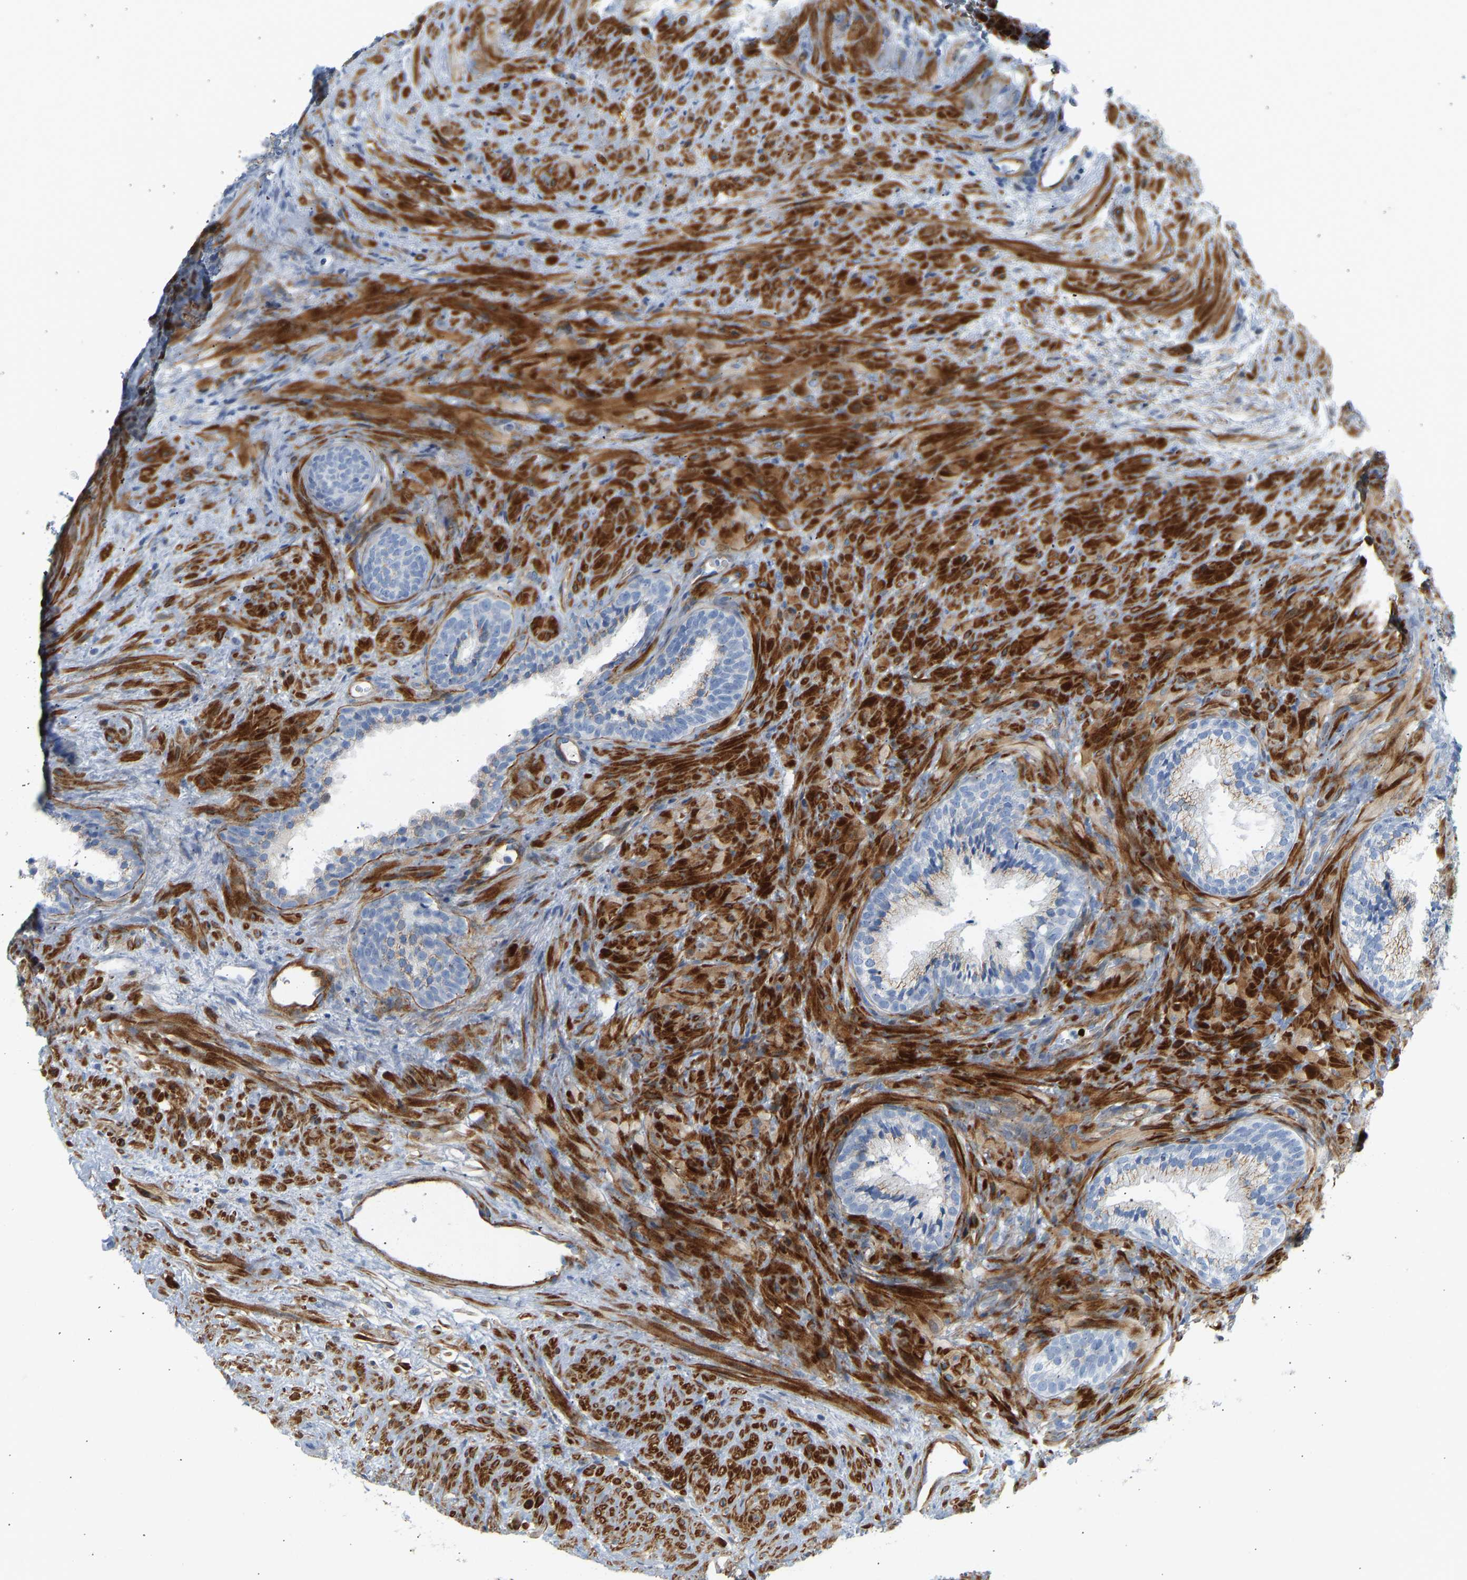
{"staining": {"intensity": "moderate", "quantity": "25%-75%", "location": "cytoplasmic/membranous"}, "tissue": "prostate", "cell_type": "Glandular cells", "image_type": "normal", "snomed": [{"axis": "morphology", "description": "Normal tissue, NOS"}, {"axis": "topography", "description": "Prostate"}], "caption": "Protein staining by immunohistochemistry (IHC) displays moderate cytoplasmic/membranous staining in approximately 25%-75% of glandular cells in normal prostate.", "gene": "SLC30A7", "patient": {"sex": "male", "age": 76}}